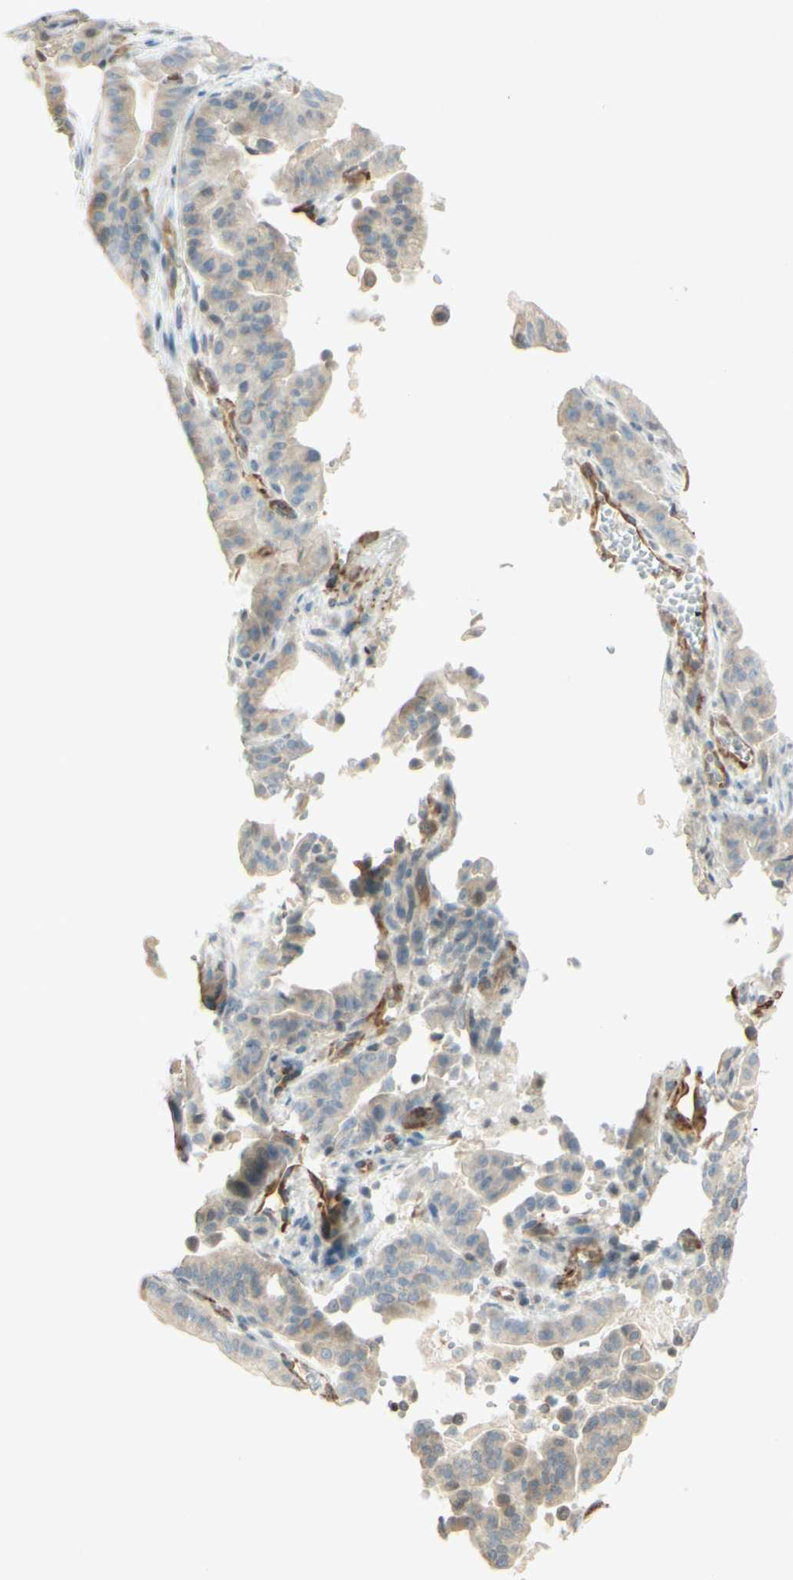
{"staining": {"intensity": "weak", "quantity": ">75%", "location": "cytoplasmic/membranous"}, "tissue": "pancreatic cancer", "cell_type": "Tumor cells", "image_type": "cancer", "snomed": [{"axis": "morphology", "description": "Adenocarcinoma, NOS"}, {"axis": "topography", "description": "Pancreas"}], "caption": "Immunohistochemistry of pancreatic adenocarcinoma demonstrates low levels of weak cytoplasmic/membranous expression in about >75% of tumor cells.", "gene": "MAP1B", "patient": {"sex": "male", "age": 63}}